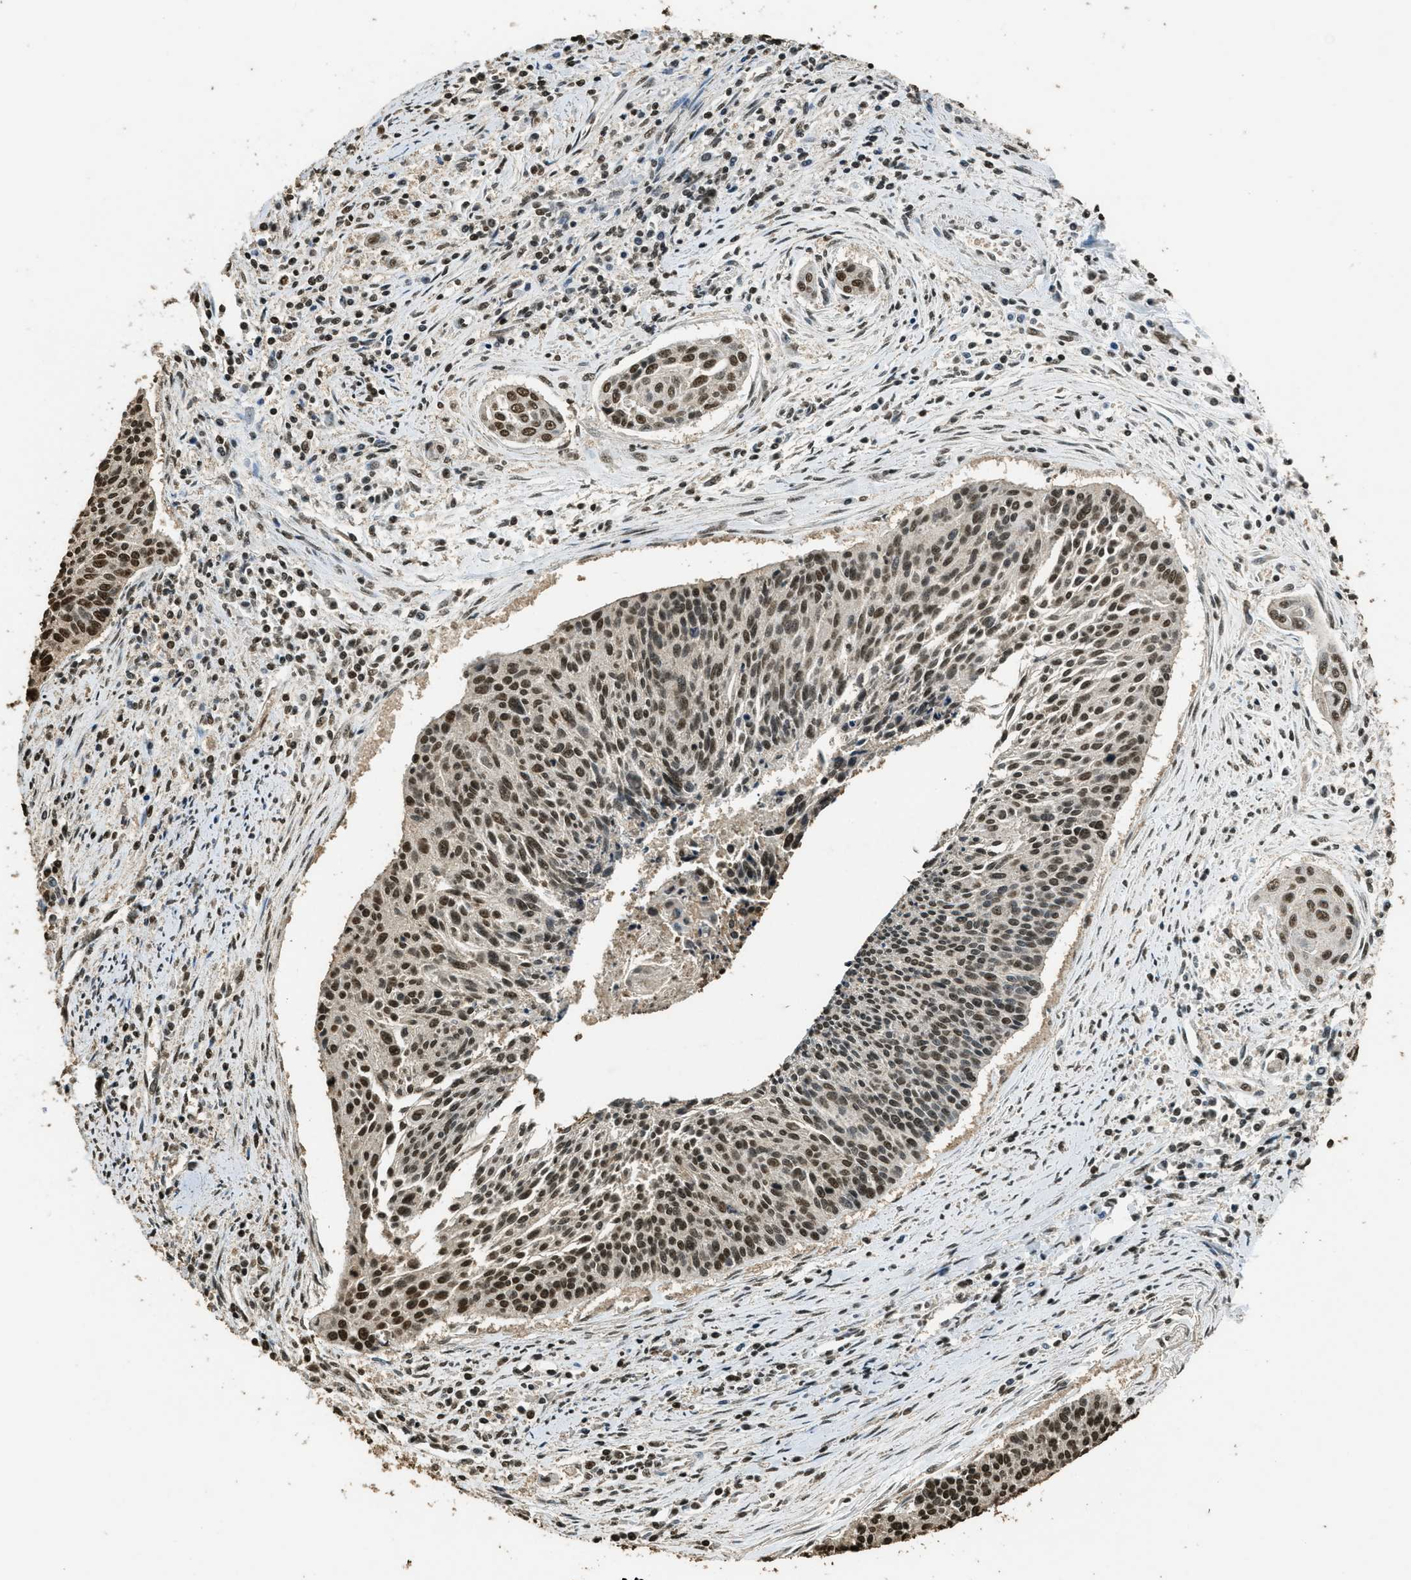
{"staining": {"intensity": "strong", "quantity": ">75%", "location": "nuclear"}, "tissue": "cervical cancer", "cell_type": "Tumor cells", "image_type": "cancer", "snomed": [{"axis": "morphology", "description": "Squamous cell carcinoma, NOS"}, {"axis": "topography", "description": "Cervix"}], "caption": "The photomicrograph exhibits staining of cervical cancer (squamous cell carcinoma), revealing strong nuclear protein positivity (brown color) within tumor cells.", "gene": "MYB", "patient": {"sex": "female", "age": 55}}